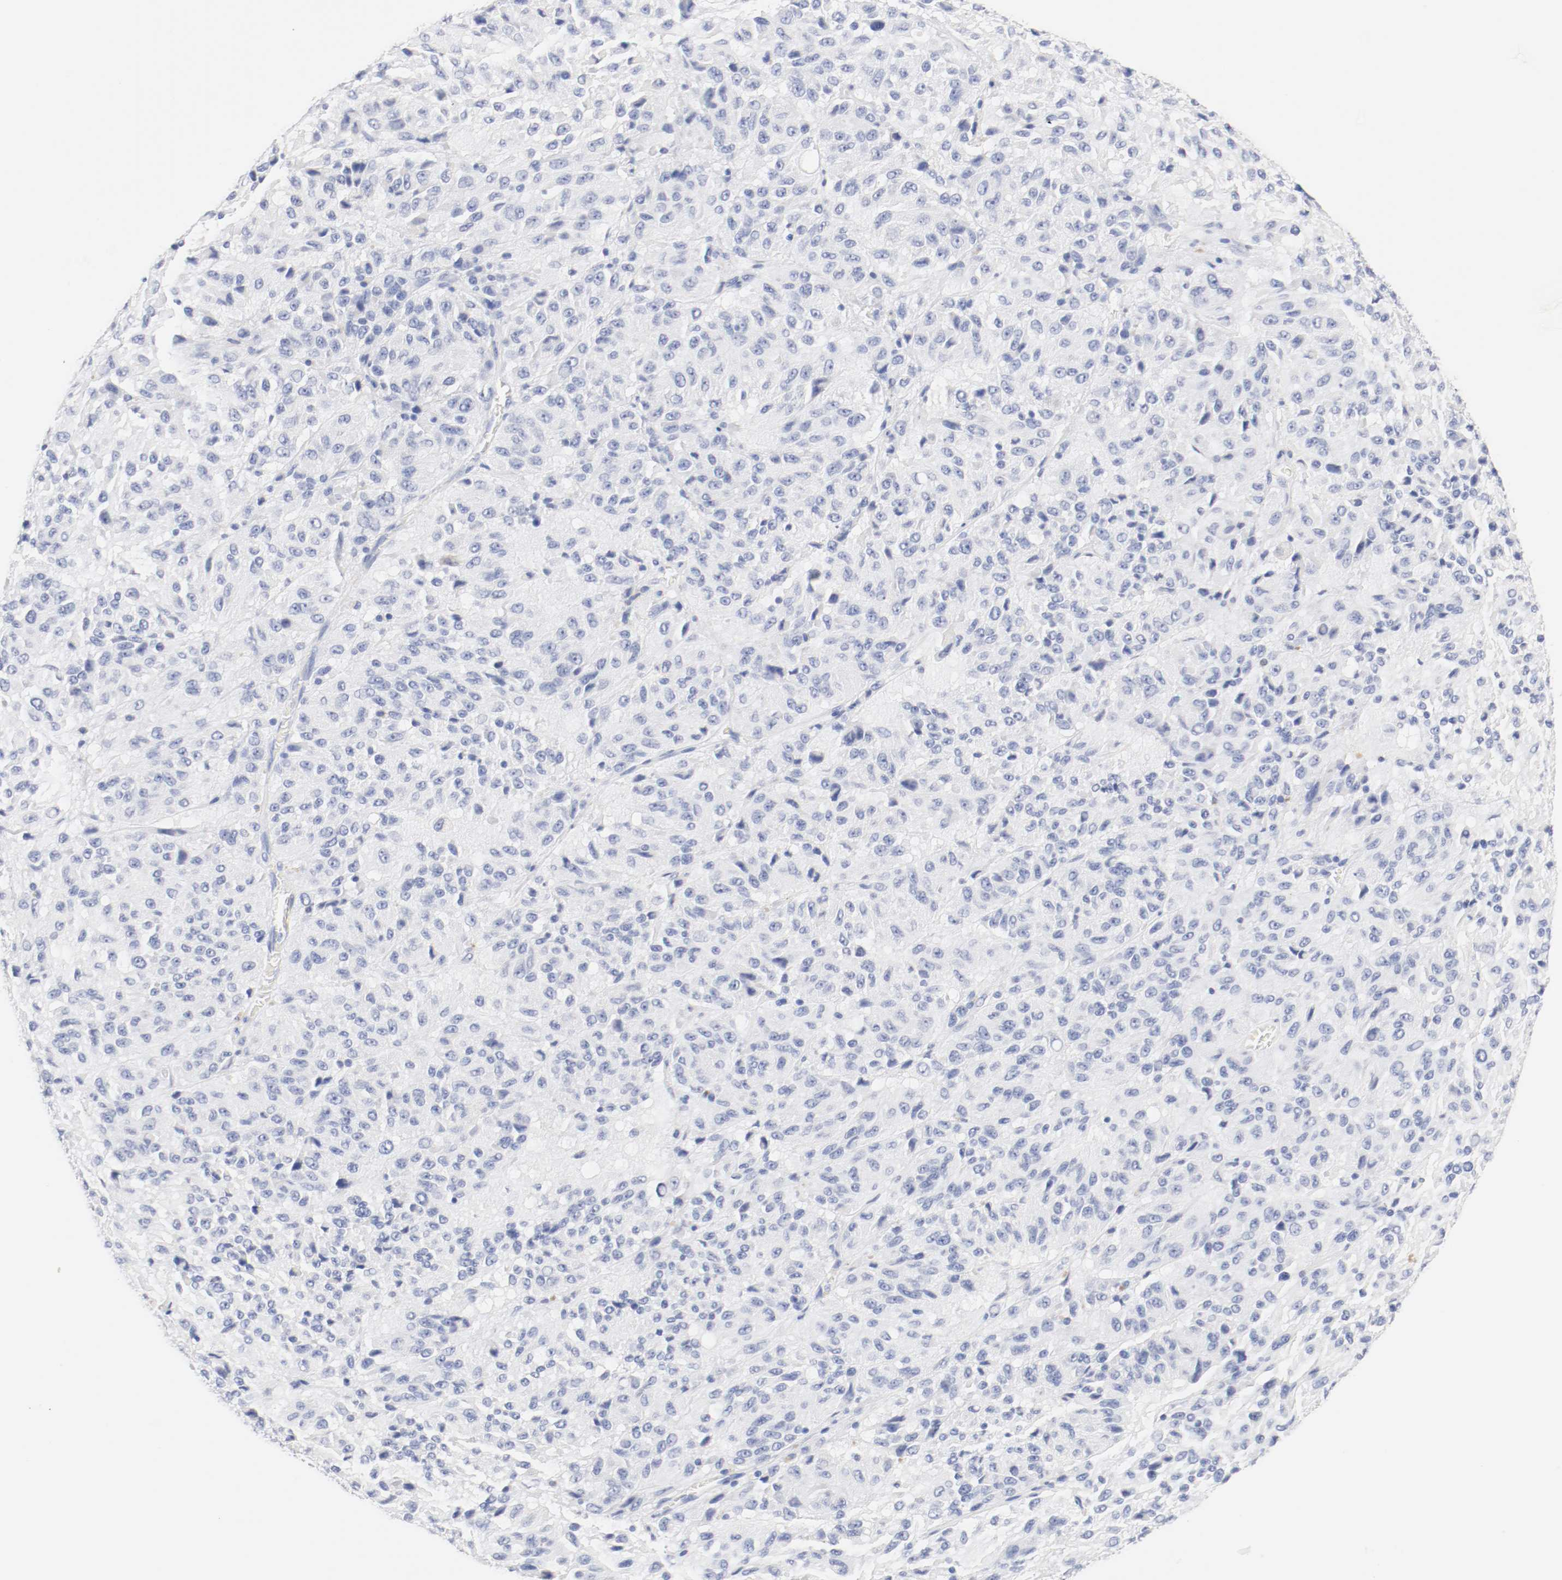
{"staining": {"intensity": "negative", "quantity": "none", "location": "none"}, "tissue": "melanoma", "cell_type": "Tumor cells", "image_type": "cancer", "snomed": [{"axis": "morphology", "description": "Malignant melanoma, Metastatic site"}, {"axis": "topography", "description": "Lung"}], "caption": "Immunohistochemistry image of neoplastic tissue: human melanoma stained with DAB (3,3'-diaminobenzidine) displays no significant protein staining in tumor cells.", "gene": "HOMER1", "patient": {"sex": "male", "age": 64}}